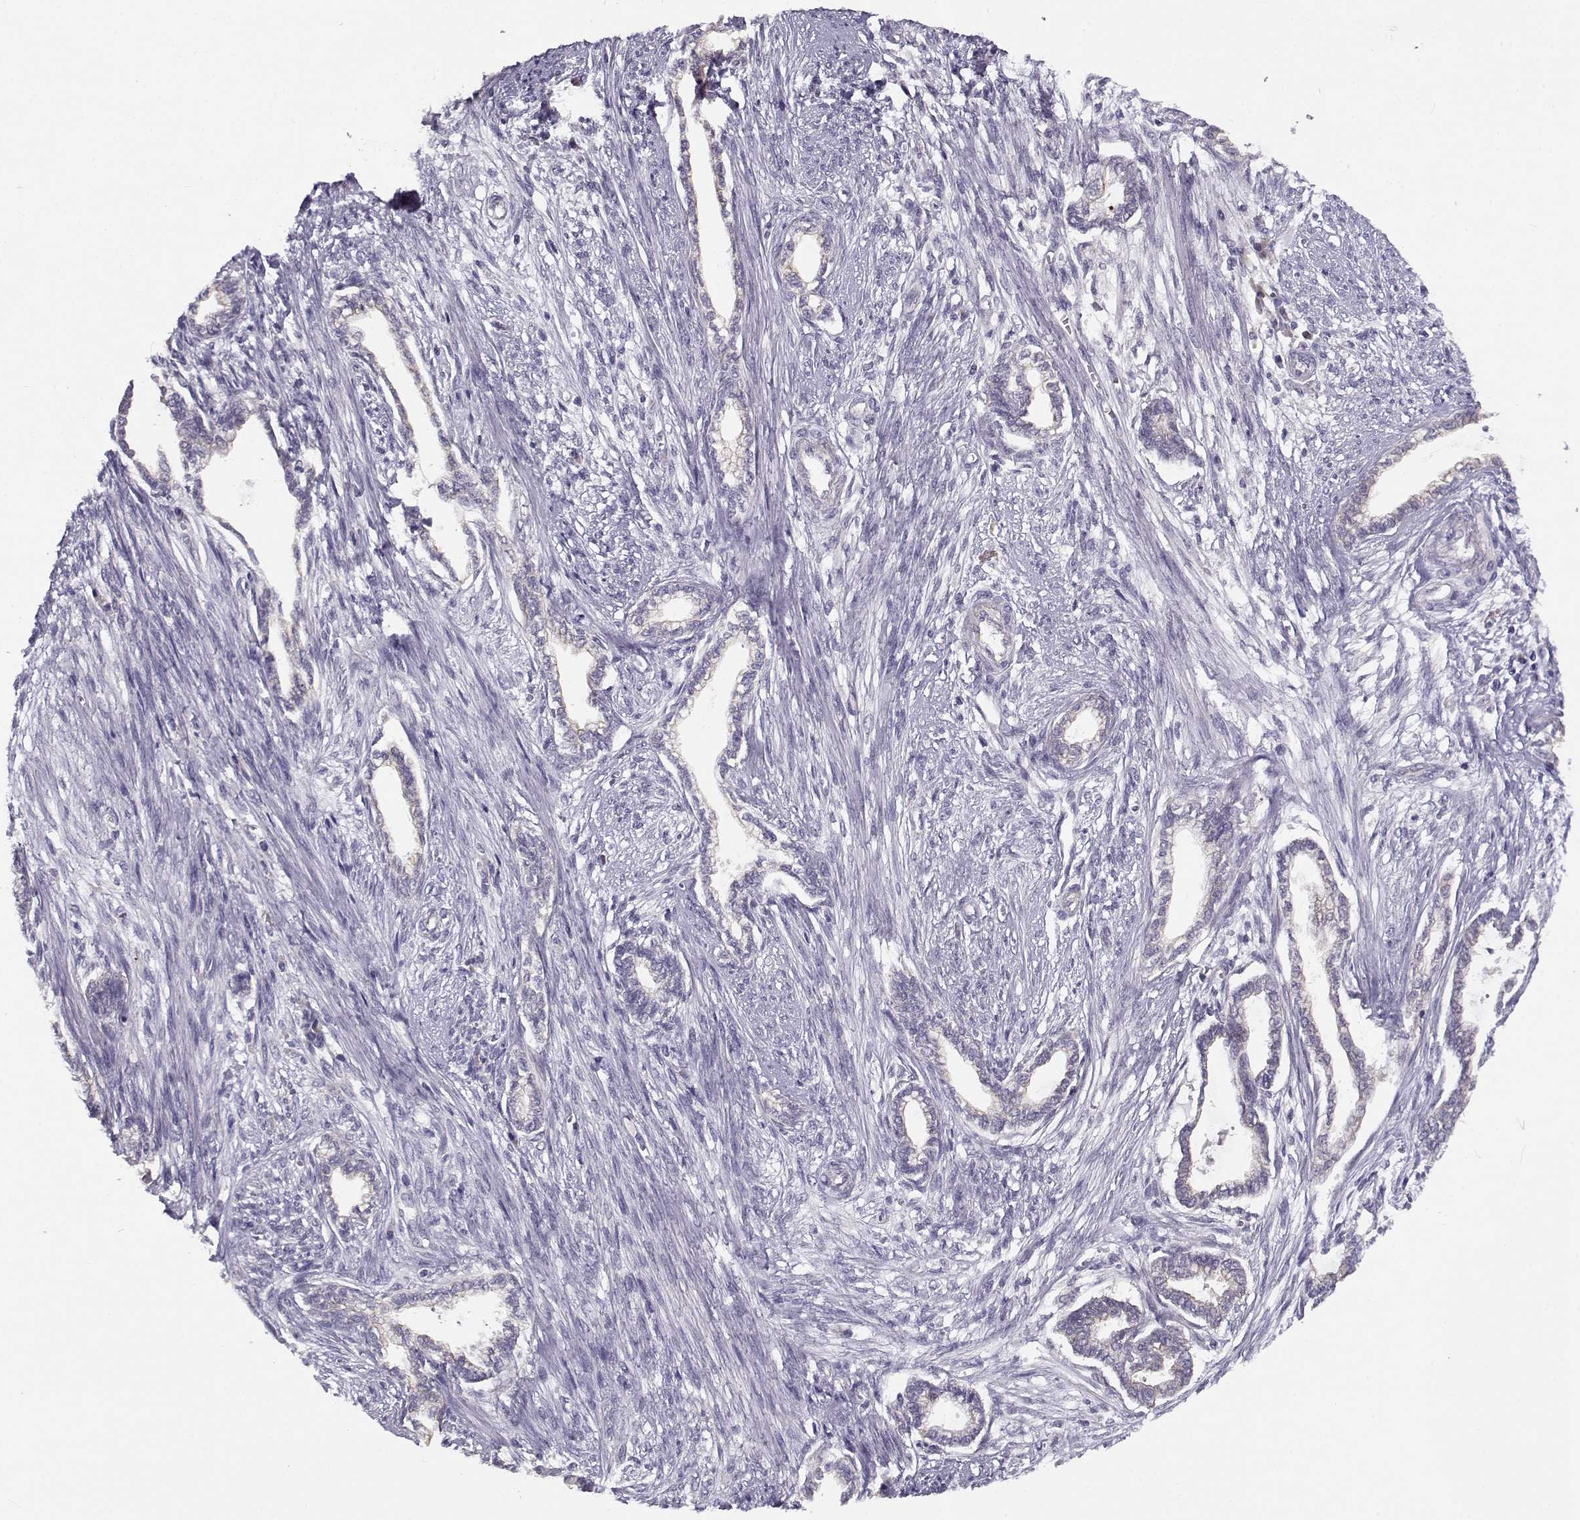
{"staining": {"intensity": "negative", "quantity": "none", "location": "none"}, "tissue": "cervical cancer", "cell_type": "Tumor cells", "image_type": "cancer", "snomed": [{"axis": "morphology", "description": "Adenocarcinoma, NOS"}, {"axis": "topography", "description": "Cervix"}], "caption": "Protein analysis of cervical adenocarcinoma reveals no significant staining in tumor cells.", "gene": "TMEM145", "patient": {"sex": "female", "age": 62}}